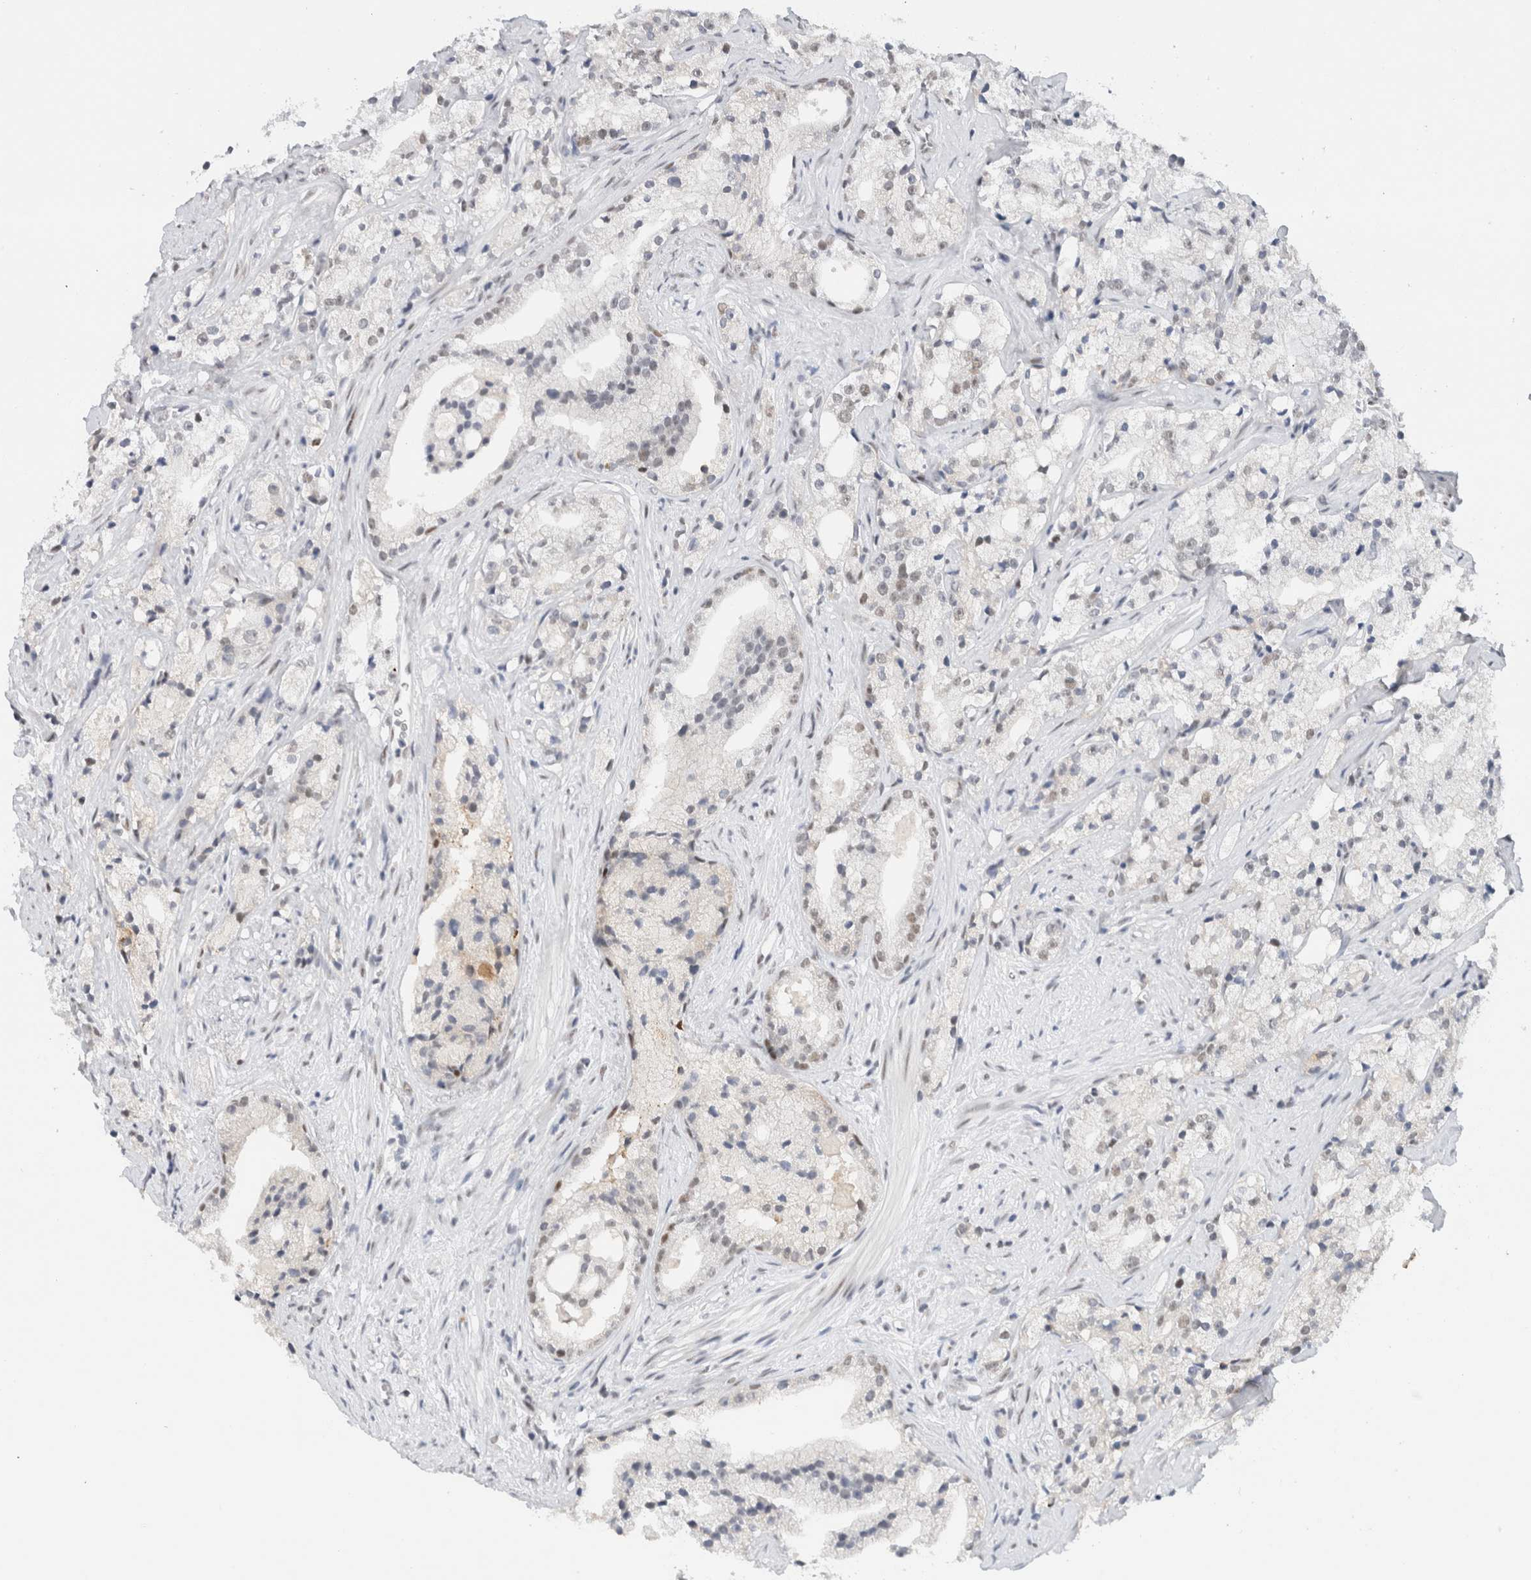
{"staining": {"intensity": "weak", "quantity": "<25%", "location": "nuclear"}, "tissue": "prostate cancer", "cell_type": "Tumor cells", "image_type": "cancer", "snomed": [{"axis": "morphology", "description": "Adenocarcinoma, High grade"}, {"axis": "topography", "description": "Prostate"}], "caption": "DAB (3,3'-diaminobenzidine) immunohistochemical staining of human prostate cancer (high-grade adenocarcinoma) shows no significant positivity in tumor cells.", "gene": "COPS7A", "patient": {"sex": "male", "age": 64}}